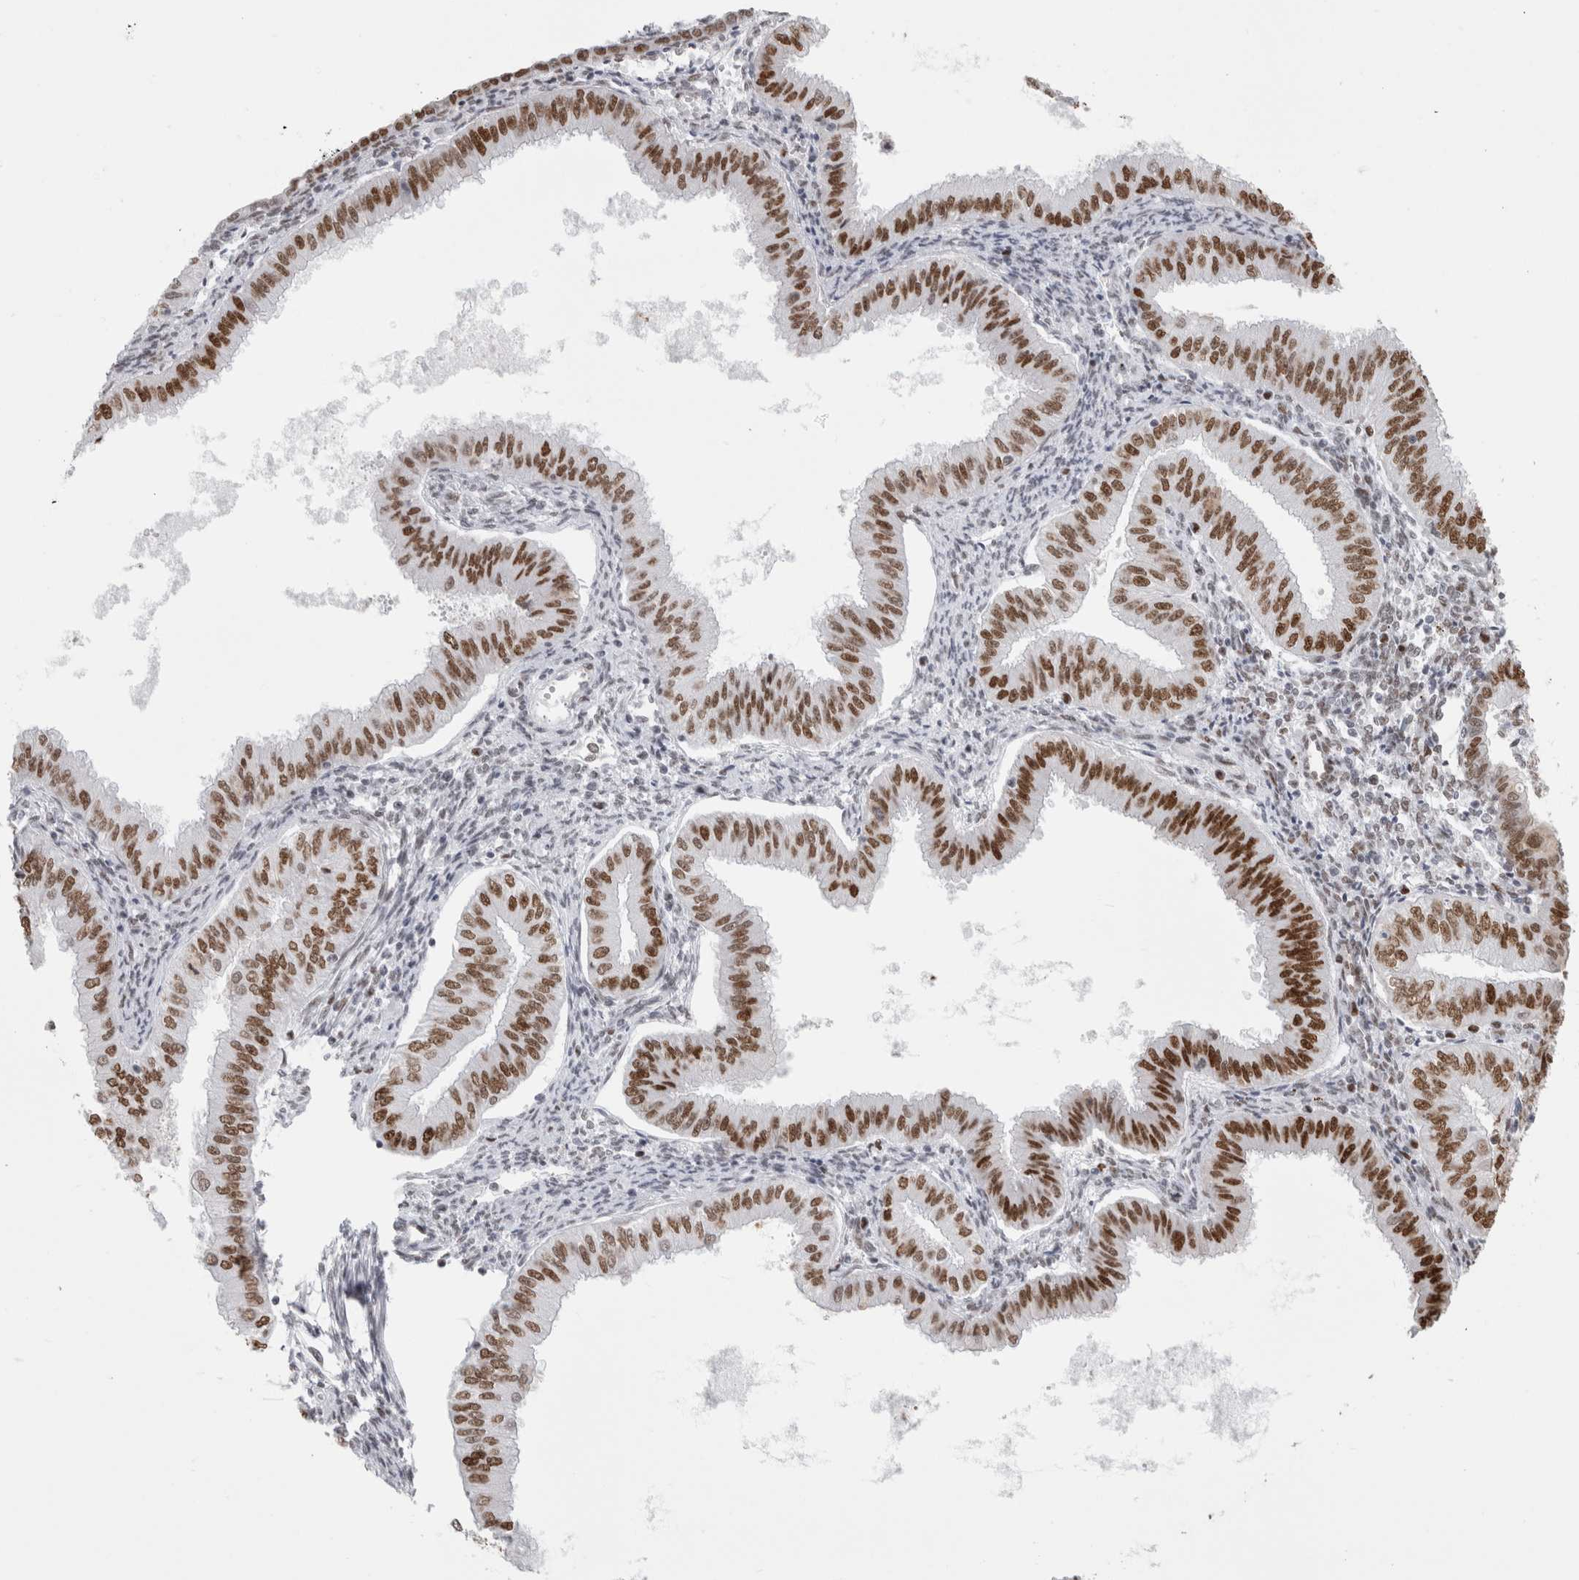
{"staining": {"intensity": "strong", "quantity": ">75%", "location": "nuclear"}, "tissue": "endometrial cancer", "cell_type": "Tumor cells", "image_type": "cancer", "snomed": [{"axis": "morphology", "description": "Normal tissue, NOS"}, {"axis": "morphology", "description": "Adenocarcinoma, NOS"}, {"axis": "topography", "description": "Endometrium"}], "caption": "A histopathology image showing strong nuclear expression in approximately >75% of tumor cells in endometrial adenocarcinoma, as visualized by brown immunohistochemical staining.", "gene": "SMARCC1", "patient": {"sex": "female", "age": 53}}